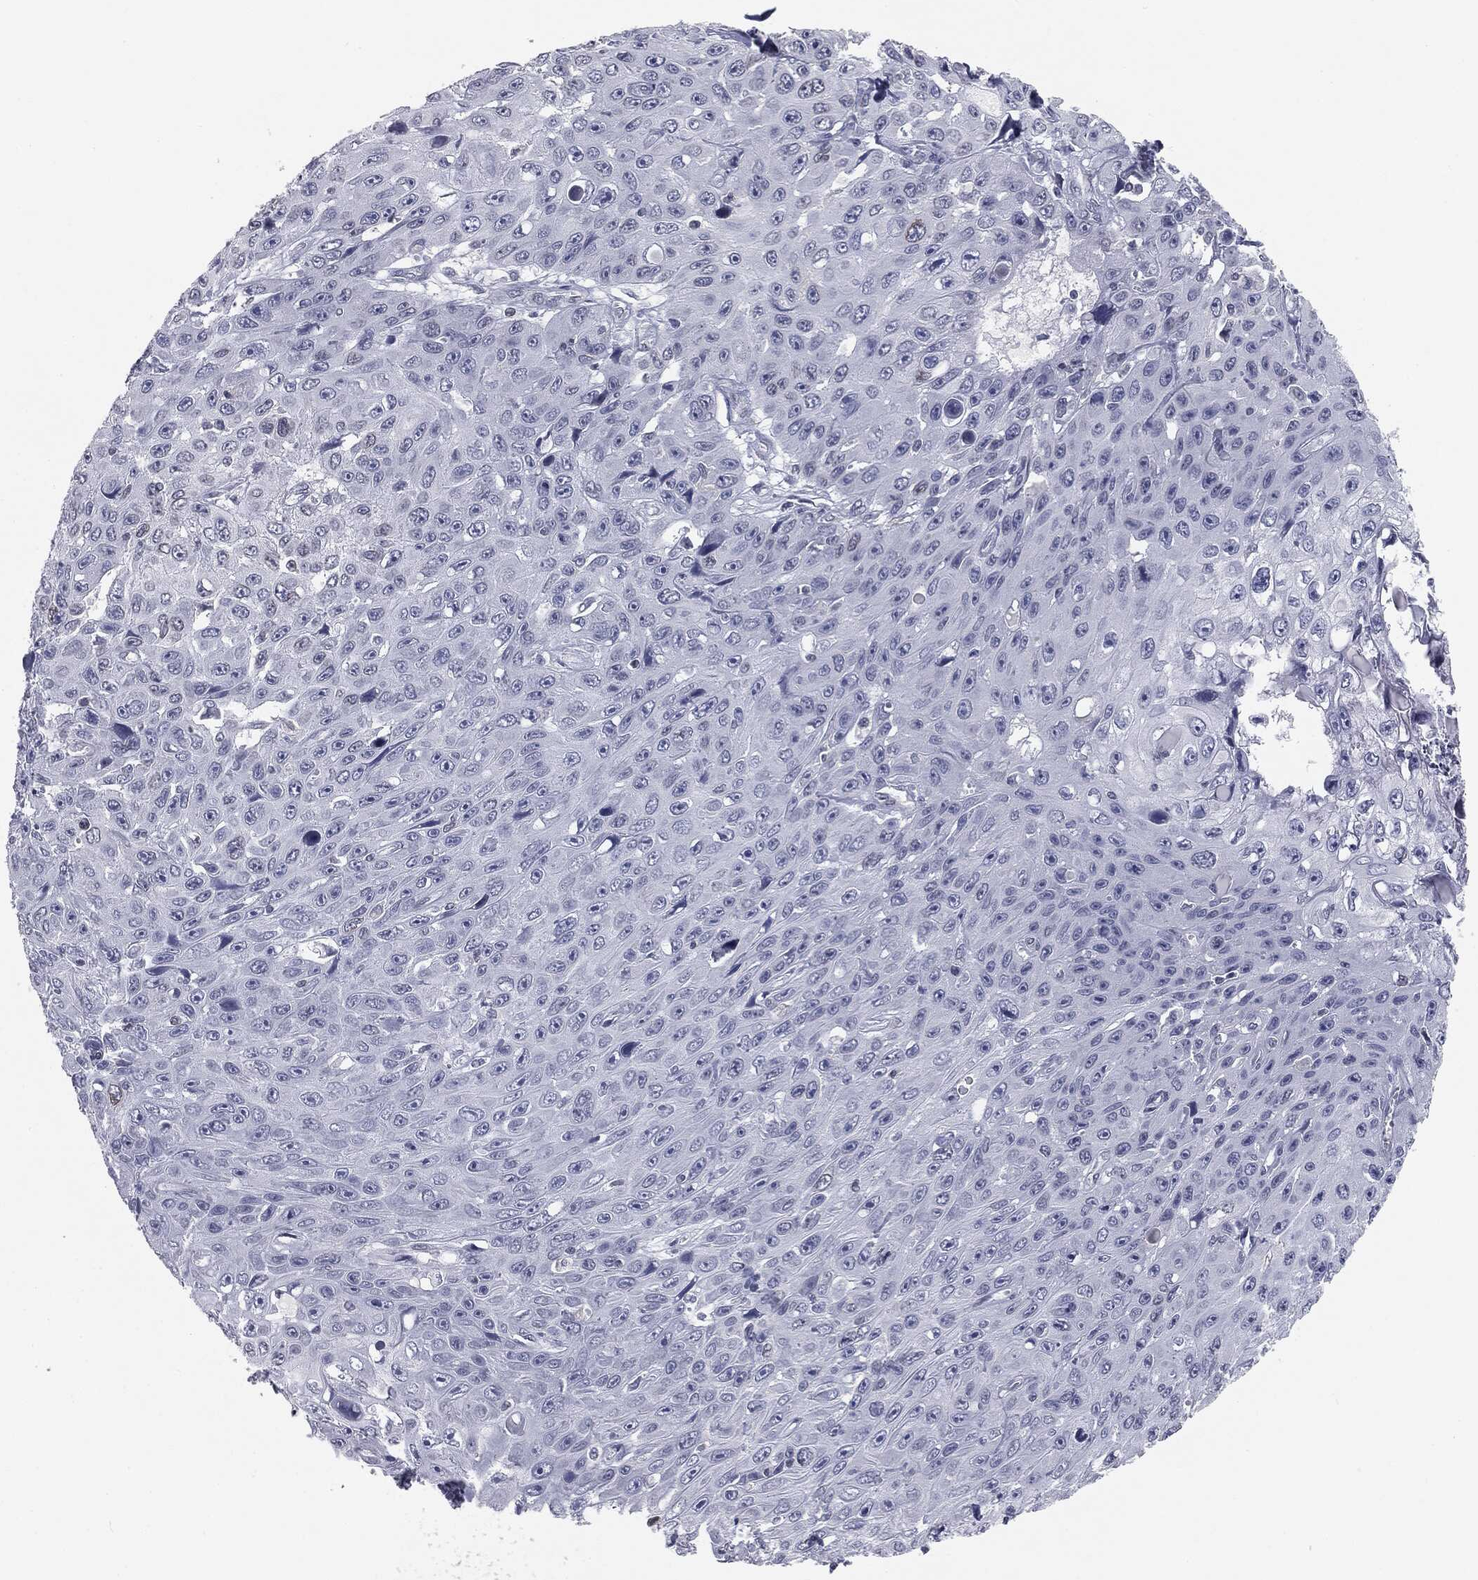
{"staining": {"intensity": "negative", "quantity": "none", "location": "none"}, "tissue": "skin cancer", "cell_type": "Tumor cells", "image_type": "cancer", "snomed": [{"axis": "morphology", "description": "Squamous cell carcinoma, NOS"}, {"axis": "topography", "description": "Skin"}], "caption": "This is an immunohistochemistry (IHC) histopathology image of human skin cancer. There is no expression in tumor cells.", "gene": "ALDOB", "patient": {"sex": "male", "age": 82}}